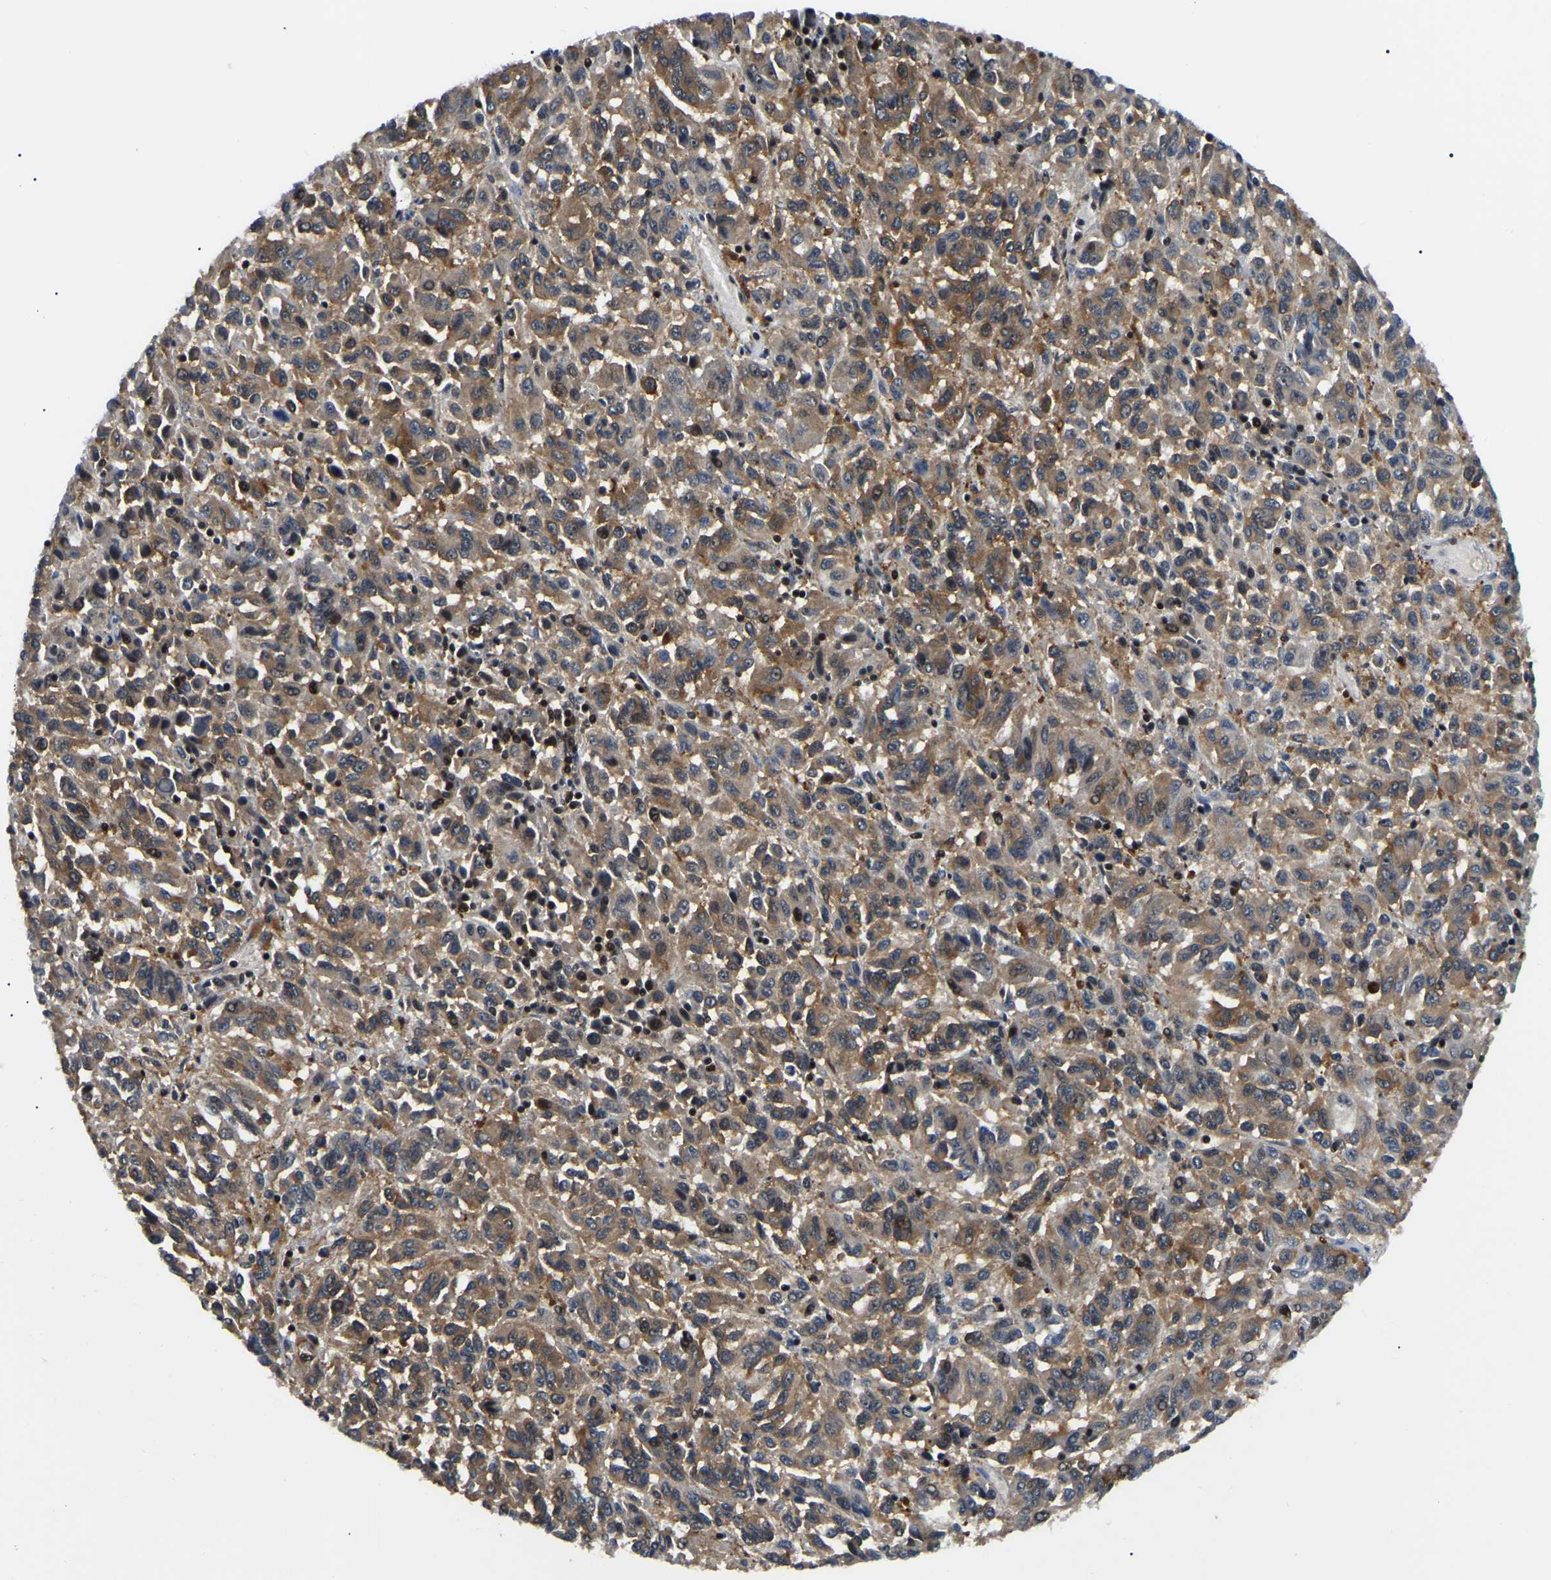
{"staining": {"intensity": "moderate", "quantity": ">75%", "location": "cytoplasmic/membranous"}, "tissue": "melanoma", "cell_type": "Tumor cells", "image_type": "cancer", "snomed": [{"axis": "morphology", "description": "Malignant melanoma, Metastatic site"}, {"axis": "topography", "description": "Lung"}], "caption": "Malignant melanoma (metastatic site) was stained to show a protein in brown. There is medium levels of moderate cytoplasmic/membranous staining in about >75% of tumor cells. The protein of interest is stained brown, and the nuclei are stained in blue (DAB (3,3'-diaminobenzidine) IHC with brightfield microscopy, high magnification).", "gene": "RRP1B", "patient": {"sex": "male", "age": 64}}